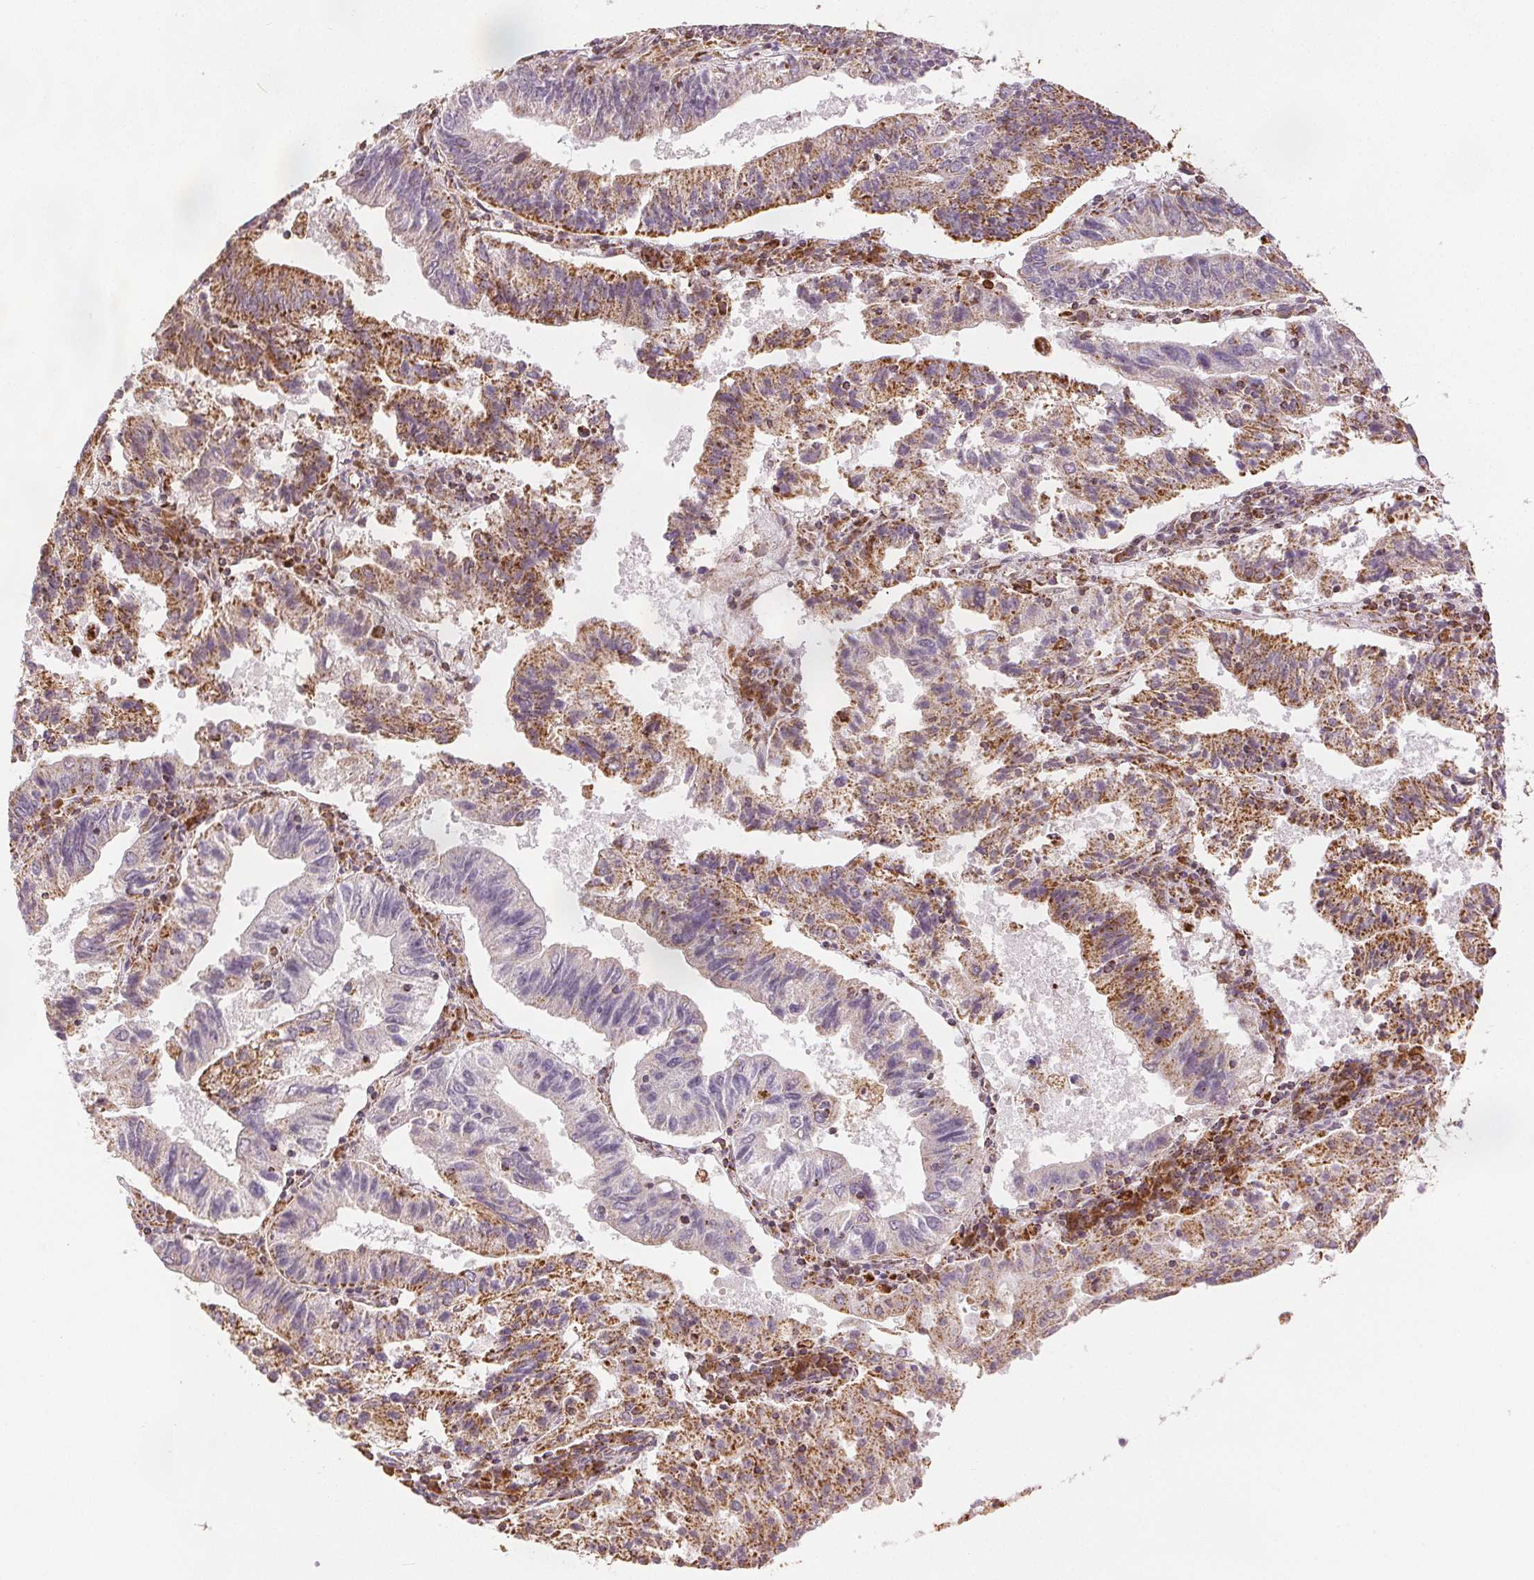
{"staining": {"intensity": "strong", "quantity": "25%-75%", "location": "cytoplasmic/membranous"}, "tissue": "endometrial cancer", "cell_type": "Tumor cells", "image_type": "cancer", "snomed": [{"axis": "morphology", "description": "Adenocarcinoma, NOS"}, {"axis": "topography", "description": "Endometrium"}], "caption": "DAB (3,3'-diaminobenzidine) immunohistochemical staining of endometrial cancer reveals strong cytoplasmic/membranous protein positivity in about 25%-75% of tumor cells.", "gene": "SDHB", "patient": {"sex": "female", "age": 82}}